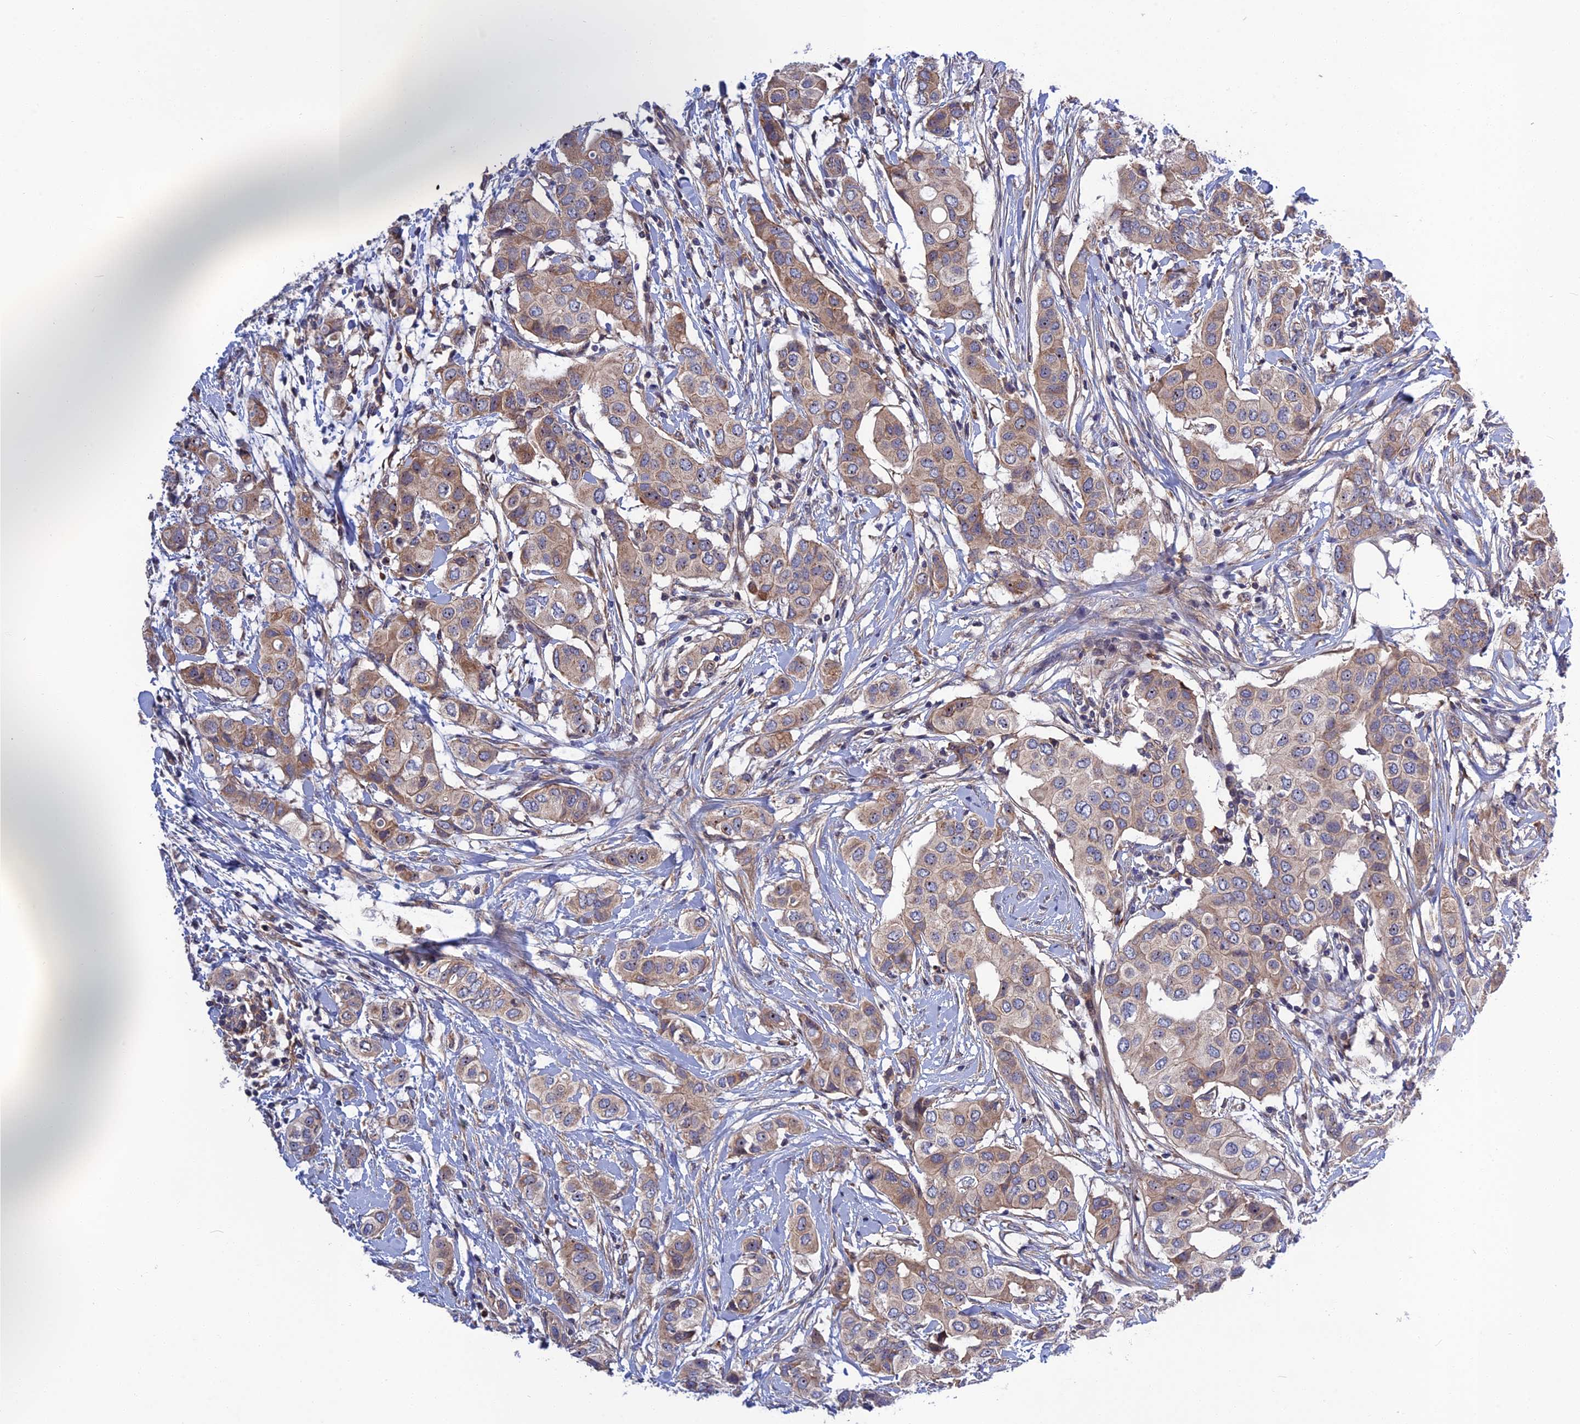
{"staining": {"intensity": "weak", "quantity": "25%-75%", "location": "cytoplasmic/membranous"}, "tissue": "breast cancer", "cell_type": "Tumor cells", "image_type": "cancer", "snomed": [{"axis": "morphology", "description": "Lobular carcinoma"}, {"axis": "topography", "description": "Breast"}], "caption": "Breast cancer stained with DAB IHC shows low levels of weak cytoplasmic/membranous positivity in approximately 25%-75% of tumor cells. The staining is performed using DAB brown chromogen to label protein expression. The nuclei are counter-stained blue using hematoxylin.", "gene": "CRACD", "patient": {"sex": "female", "age": 51}}